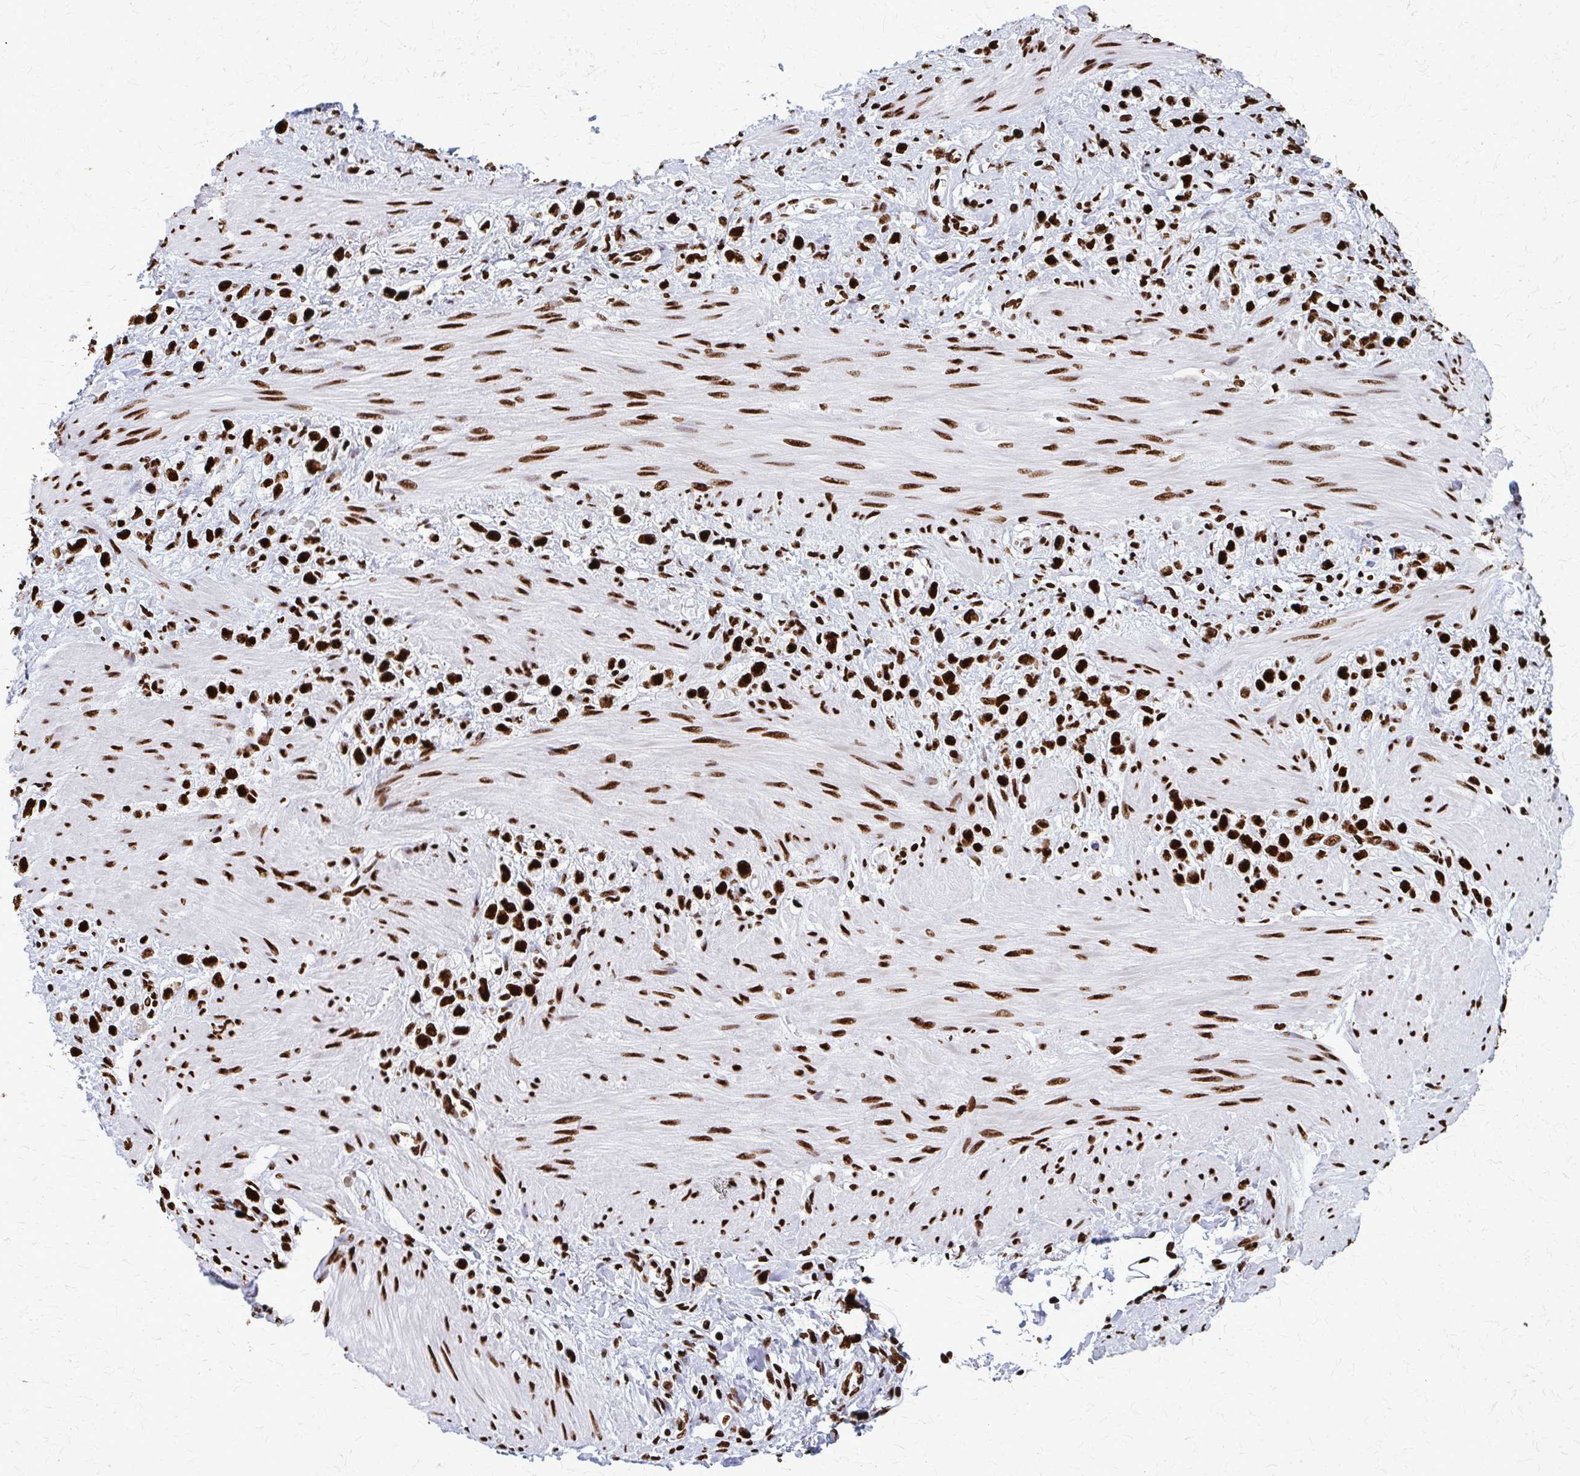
{"staining": {"intensity": "strong", "quantity": ">75%", "location": "nuclear"}, "tissue": "stomach cancer", "cell_type": "Tumor cells", "image_type": "cancer", "snomed": [{"axis": "morphology", "description": "Adenocarcinoma, NOS"}, {"axis": "topography", "description": "Stomach"}], "caption": "Tumor cells reveal high levels of strong nuclear positivity in about >75% of cells in human stomach adenocarcinoma.", "gene": "SFPQ", "patient": {"sex": "female", "age": 65}}